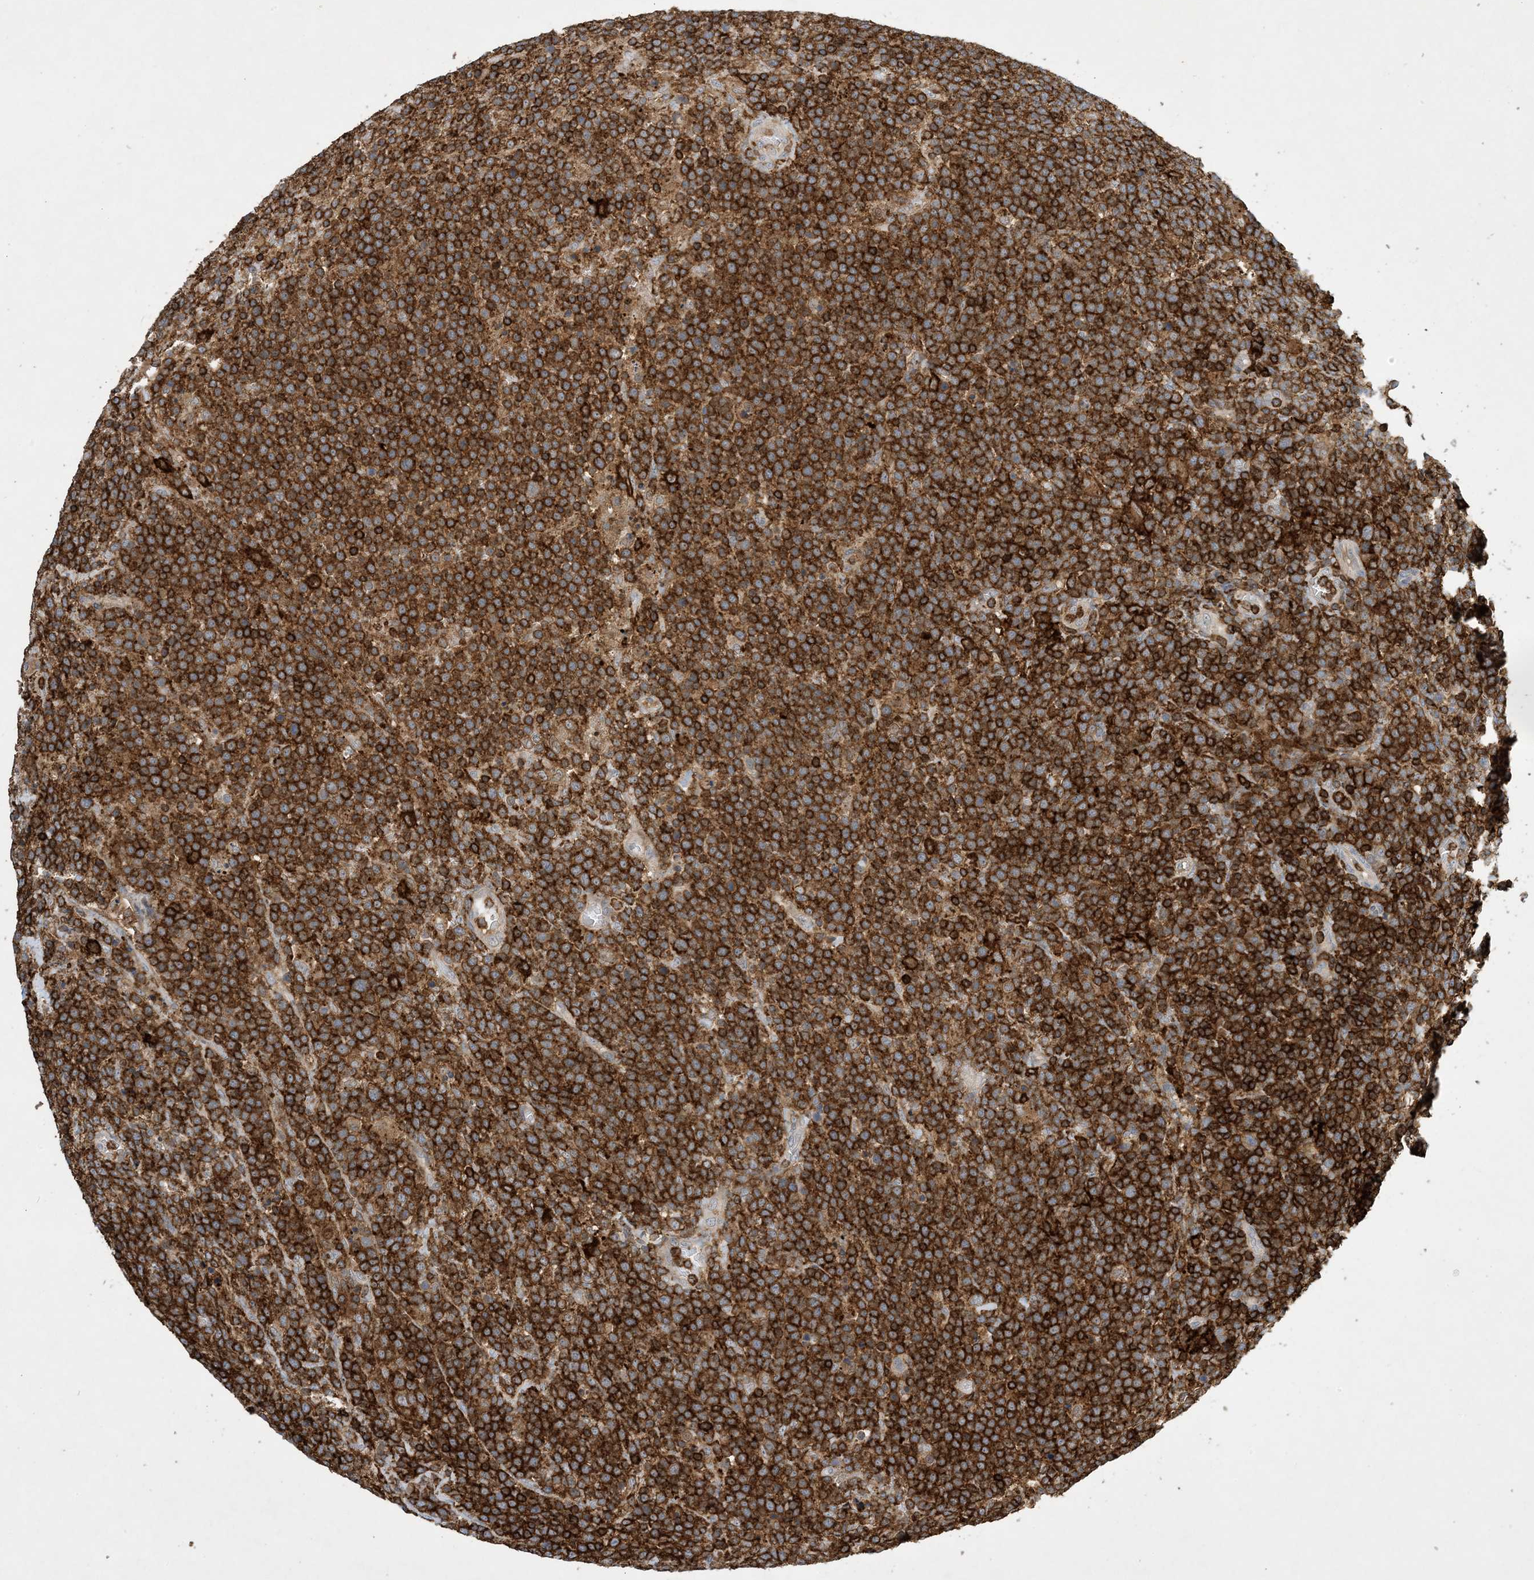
{"staining": {"intensity": "strong", "quantity": ">75%", "location": "cytoplasmic/membranous"}, "tissue": "lymphoma", "cell_type": "Tumor cells", "image_type": "cancer", "snomed": [{"axis": "morphology", "description": "Malignant lymphoma, non-Hodgkin's type, High grade"}, {"axis": "topography", "description": "Lymph node"}], "caption": "High-grade malignant lymphoma, non-Hodgkin's type stained with a protein marker shows strong staining in tumor cells.", "gene": "AK9", "patient": {"sex": "male", "age": 61}}